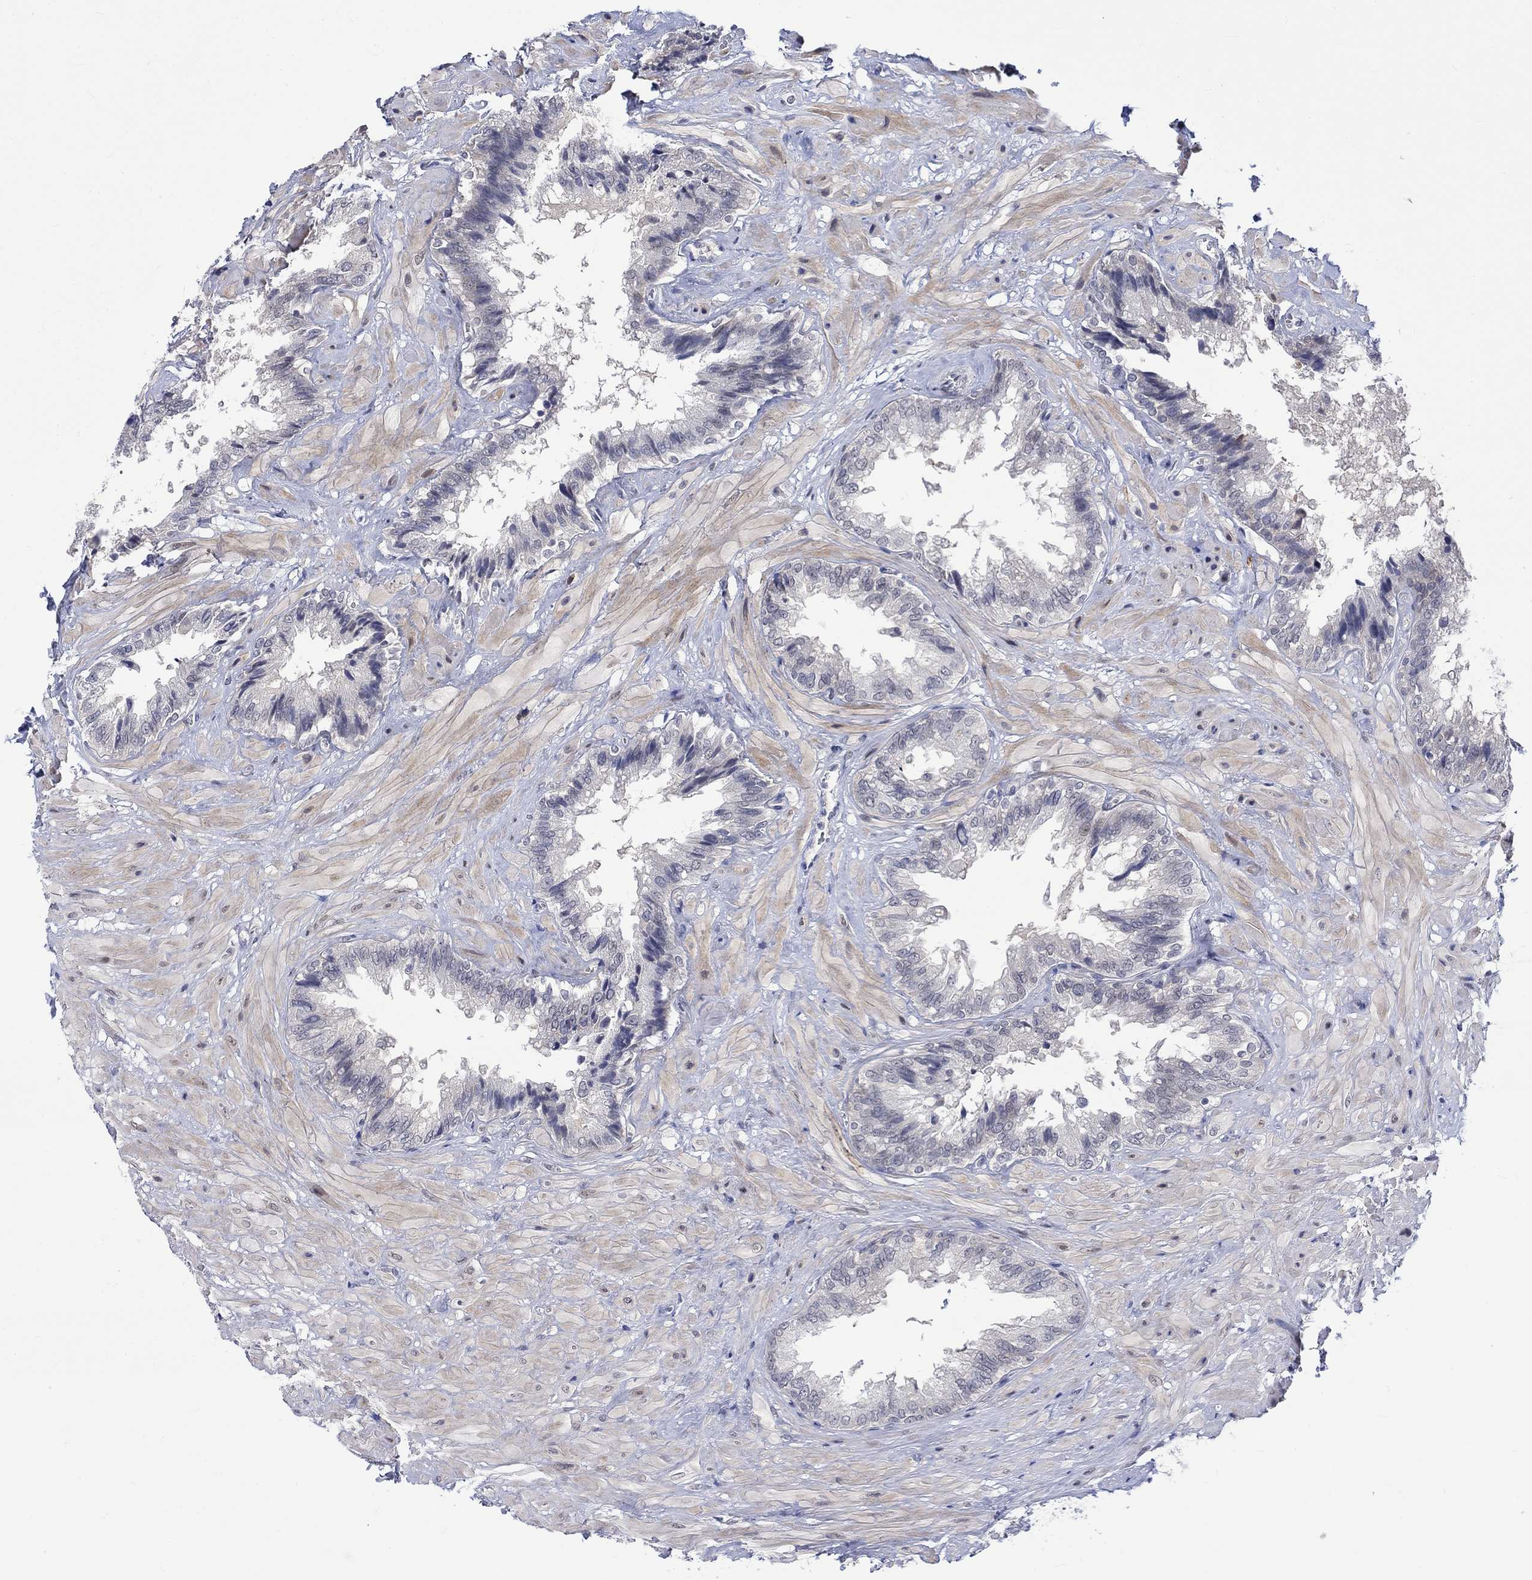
{"staining": {"intensity": "negative", "quantity": "none", "location": "none"}, "tissue": "seminal vesicle", "cell_type": "Glandular cells", "image_type": "normal", "snomed": [{"axis": "morphology", "description": "Normal tissue, NOS"}, {"axis": "topography", "description": "Seminal veicle"}], "caption": "Glandular cells are negative for brown protein staining in unremarkable seminal vesicle. (Brightfield microscopy of DAB (3,3'-diaminobenzidine) immunohistochemistry at high magnification).", "gene": "E2F8", "patient": {"sex": "male", "age": 67}}